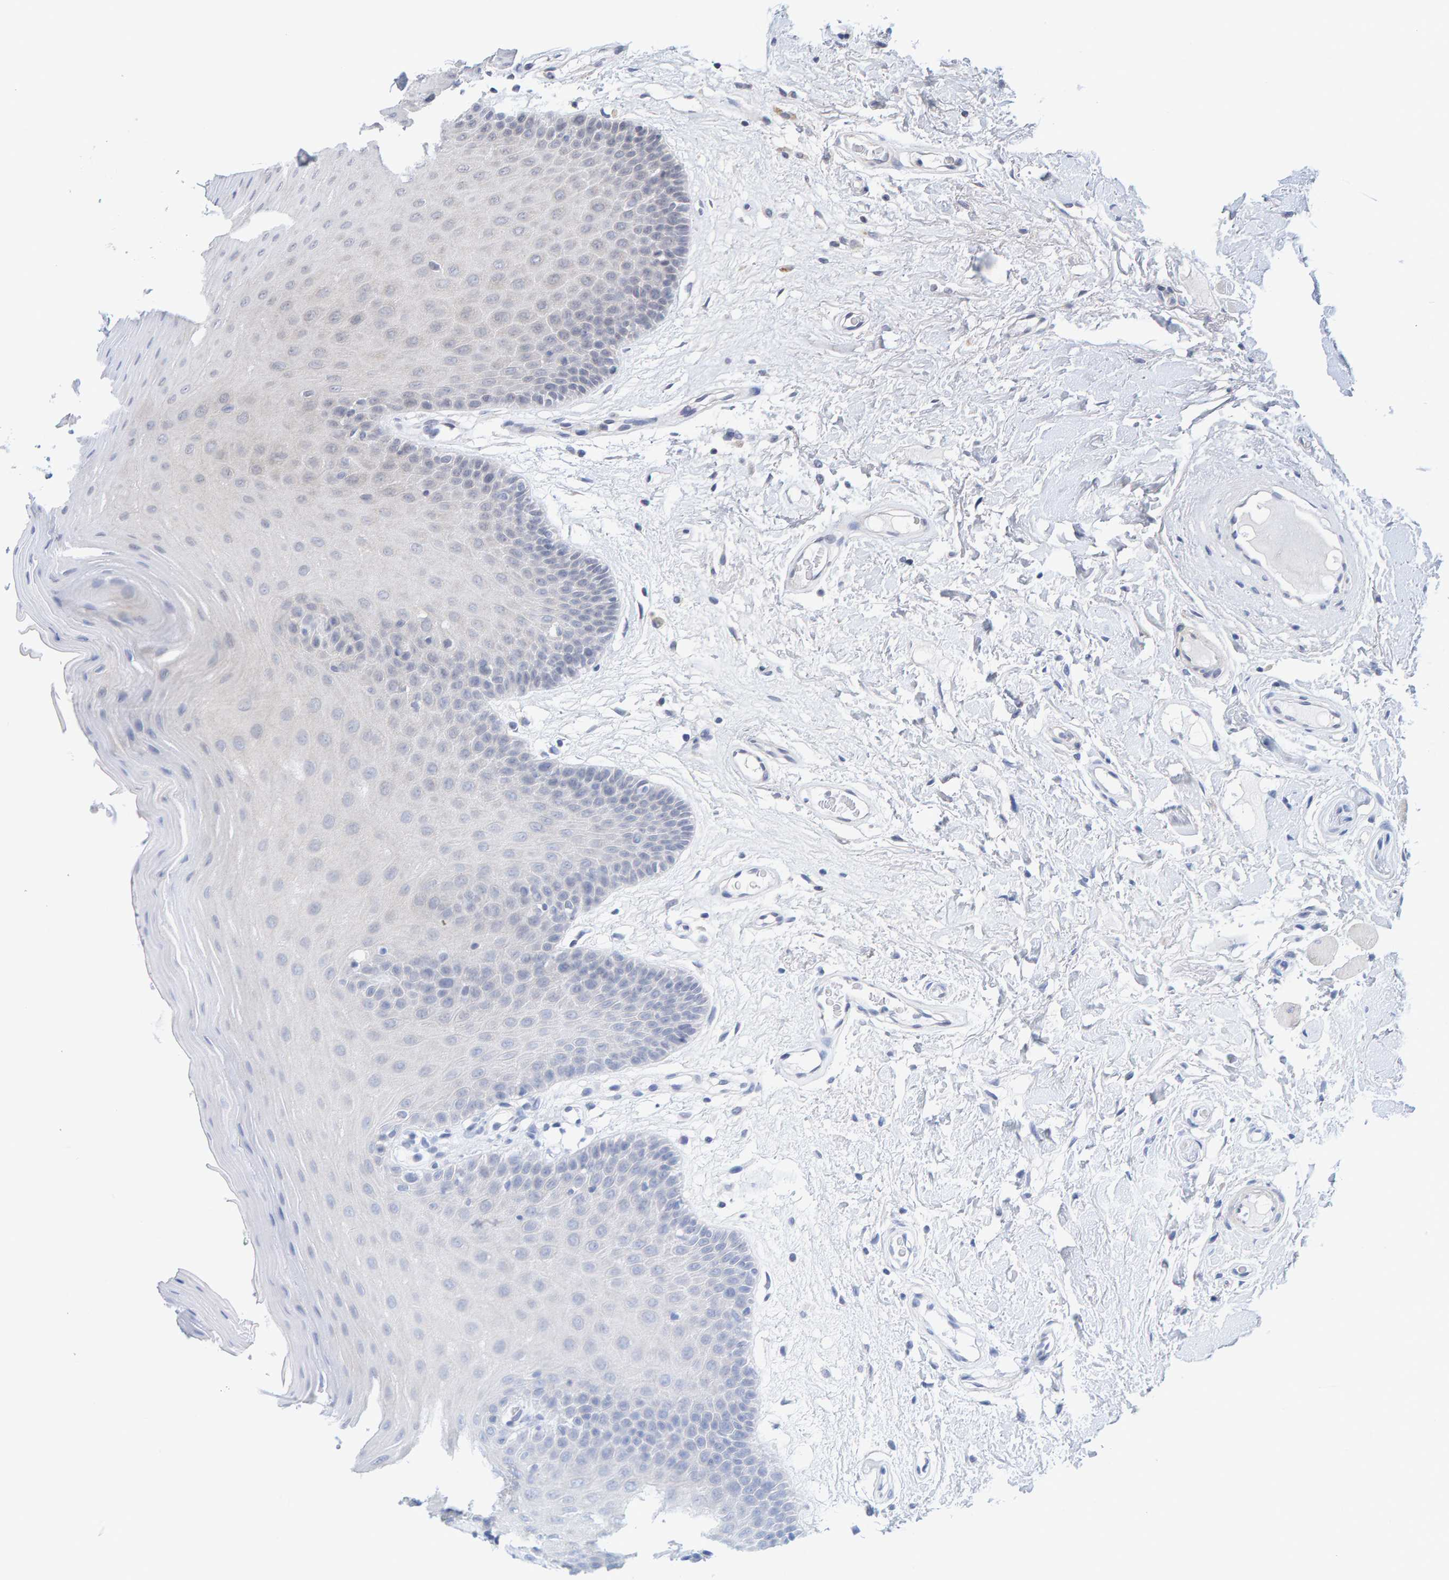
{"staining": {"intensity": "moderate", "quantity": "<25%", "location": "cytoplasmic/membranous"}, "tissue": "oral mucosa", "cell_type": "Squamous epithelial cells", "image_type": "normal", "snomed": [{"axis": "morphology", "description": "Normal tissue, NOS"}, {"axis": "morphology", "description": "Squamous cell carcinoma, NOS"}, {"axis": "topography", "description": "Skeletal muscle"}, {"axis": "topography", "description": "Adipose tissue"}, {"axis": "topography", "description": "Vascular tissue"}, {"axis": "topography", "description": "Oral tissue"}, {"axis": "topography", "description": "Peripheral nerve tissue"}, {"axis": "topography", "description": "Head-Neck"}], "caption": "Protein staining shows moderate cytoplasmic/membranous positivity in approximately <25% of squamous epithelial cells in unremarkable oral mucosa.", "gene": "CDH2", "patient": {"sex": "male", "age": 71}}